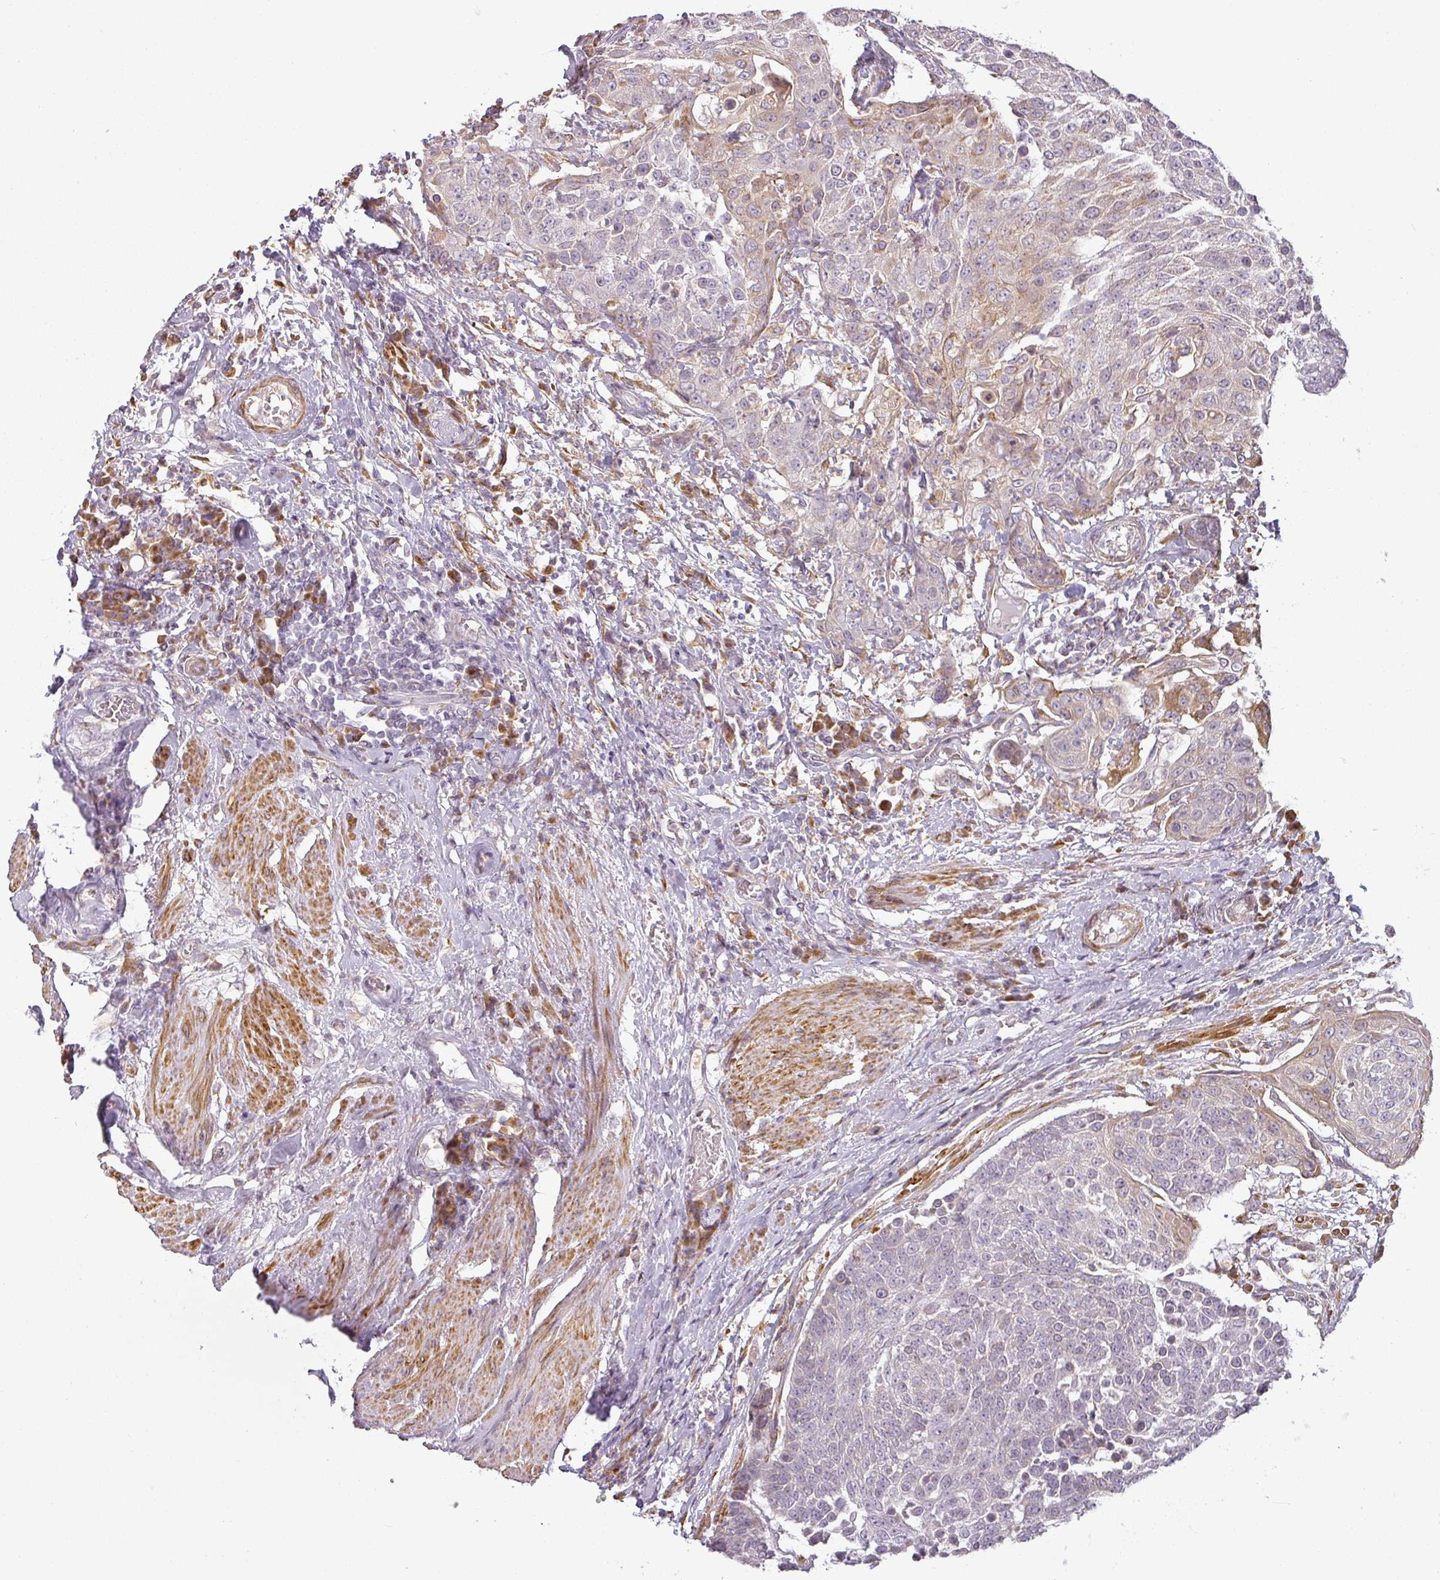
{"staining": {"intensity": "weak", "quantity": "<25%", "location": "cytoplasmic/membranous"}, "tissue": "urothelial cancer", "cell_type": "Tumor cells", "image_type": "cancer", "snomed": [{"axis": "morphology", "description": "Urothelial carcinoma, High grade"}, {"axis": "topography", "description": "Urinary bladder"}], "caption": "Immunohistochemical staining of urothelial carcinoma (high-grade) exhibits no significant positivity in tumor cells.", "gene": "CCDC144A", "patient": {"sex": "female", "age": 63}}